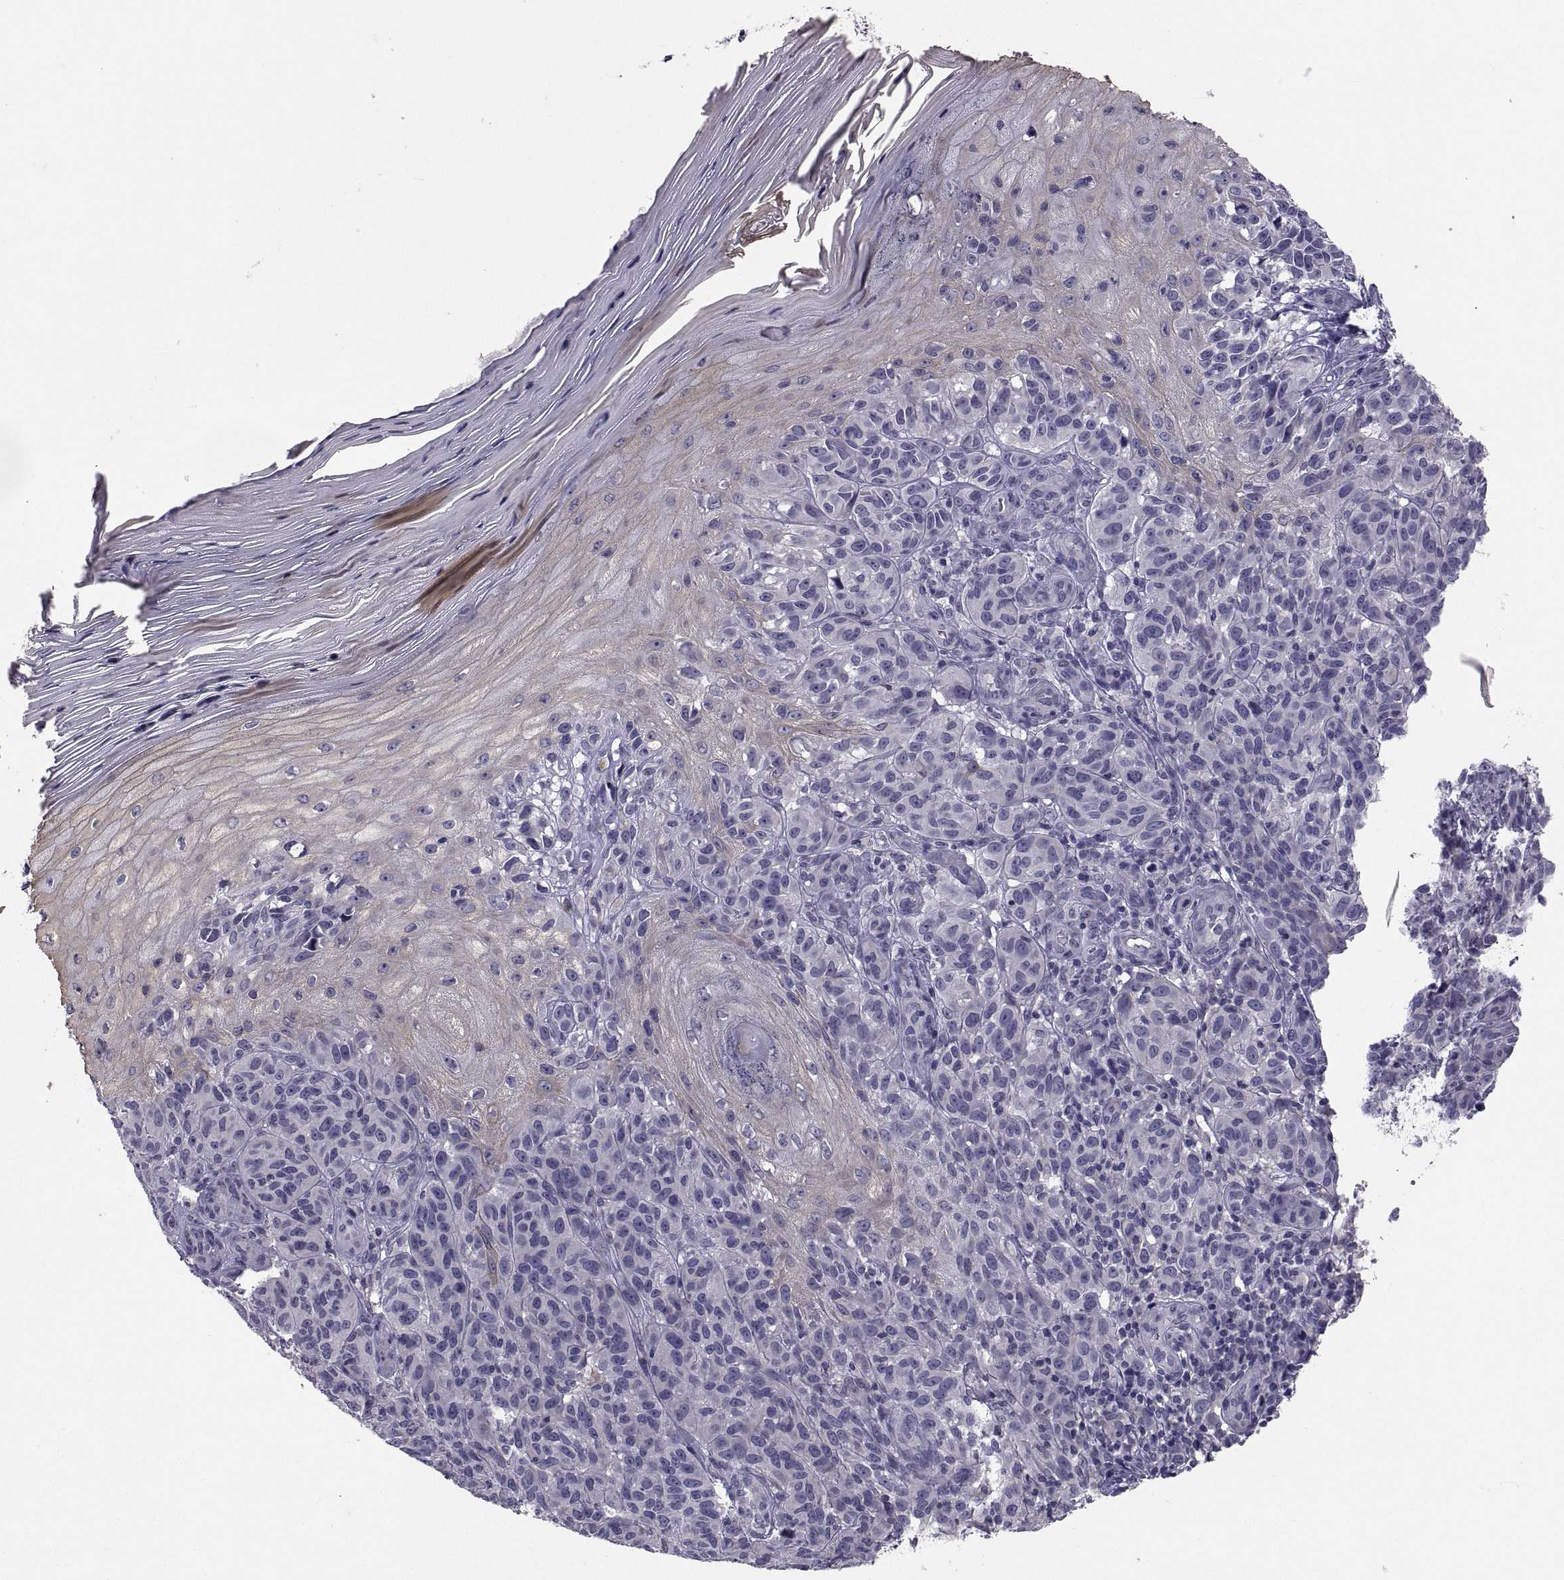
{"staining": {"intensity": "negative", "quantity": "none", "location": "none"}, "tissue": "melanoma", "cell_type": "Tumor cells", "image_type": "cancer", "snomed": [{"axis": "morphology", "description": "Malignant melanoma, NOS"}, {"axis": "topography", "description": "Skin"}], "caption": "IHC photomicrograph of human melanoma stained for a protein (brown), which shows no staining in tumor cells.", "gene": "NPTX2", "patient": {"sex": "female", "age": 53}}